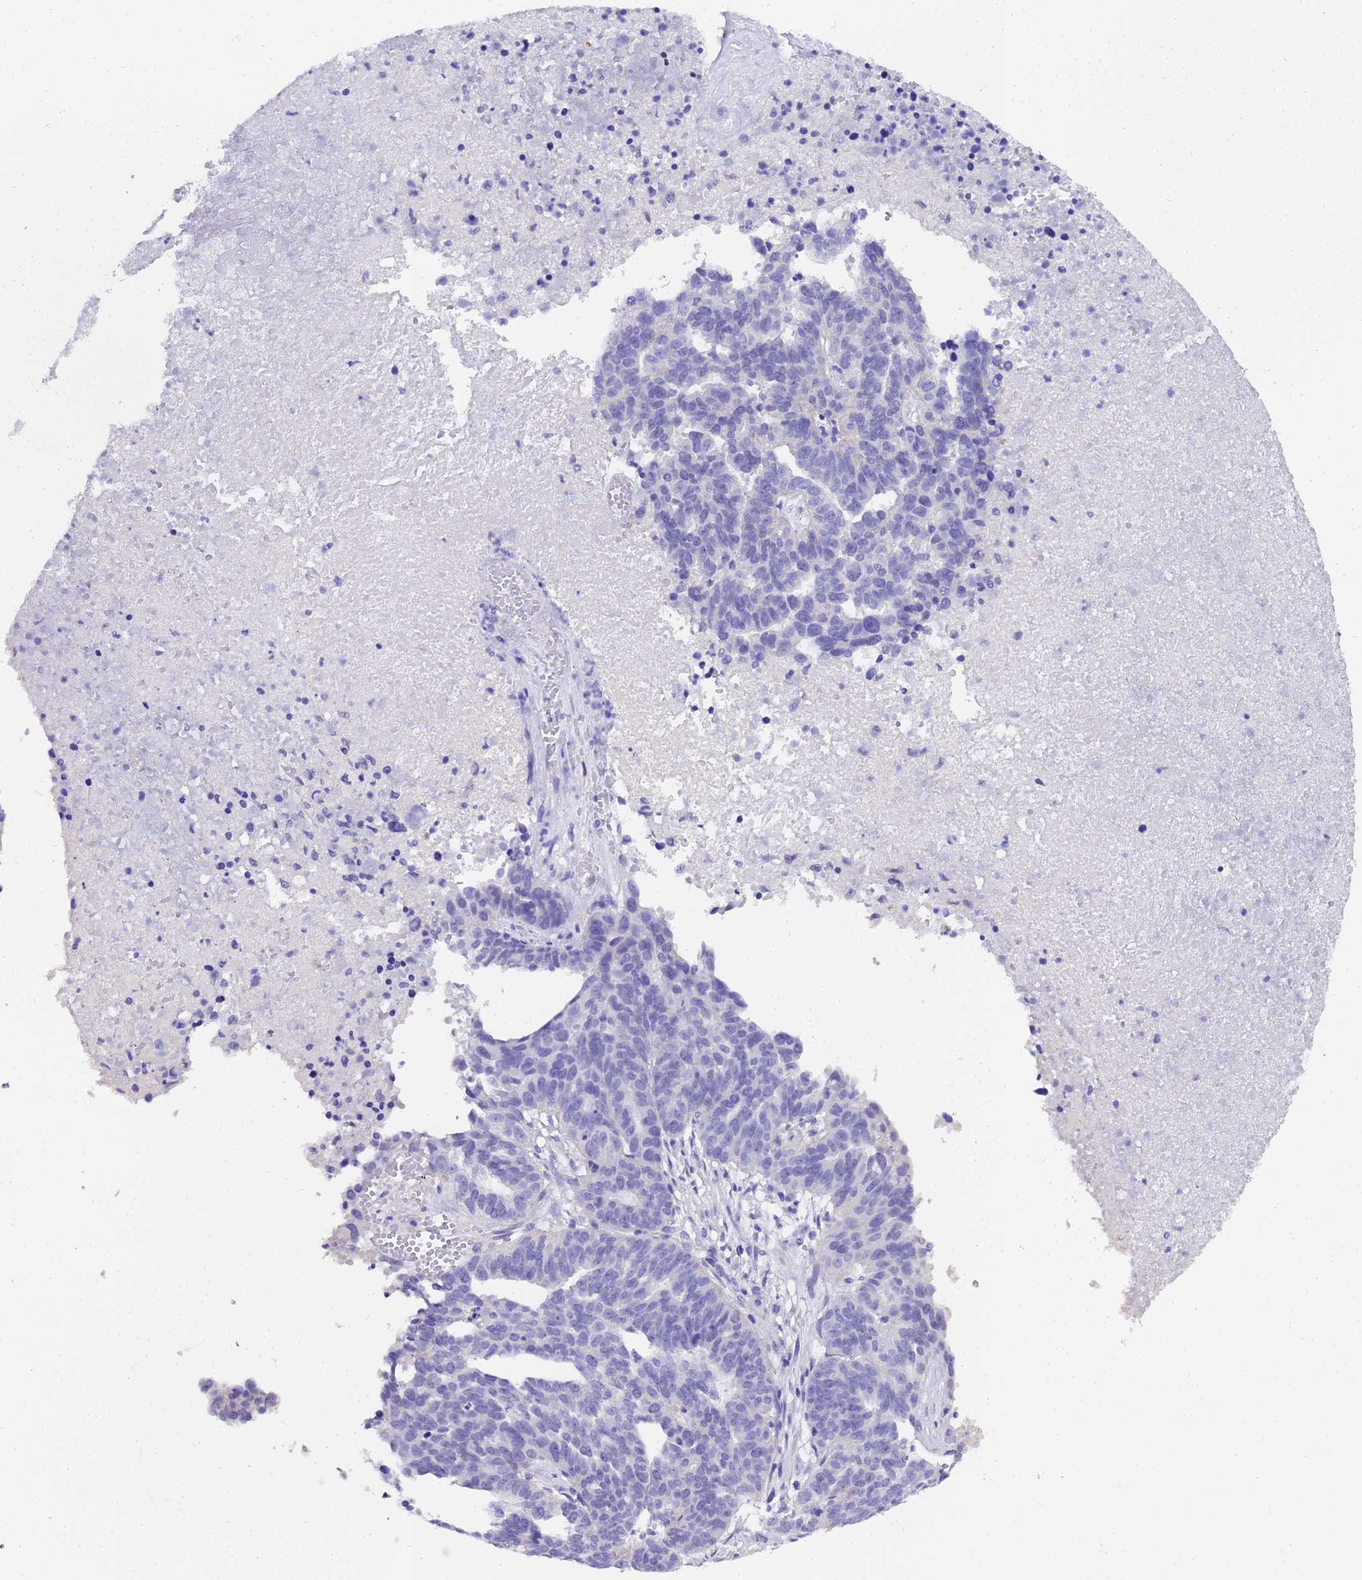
{"staining": {"intensity": "negative", "quantity": "none", "location": "none"}, "tissue": "ovarian cancer", "cell_type": "Tumor cells", "image_type": "cancer", "snomed": [{"axis": "morphology", "description": "Cystadenocarcinoma, serous, NOS"}, {"axis": "topography", "description": "Ovary"}], "caption": "Micrograph shows no significant protein positivity in tumor cells of ovarian serous cystadenocarcinoma.", "gene": "HSPB6", "patient": {"sex": "female", "age": 59}}